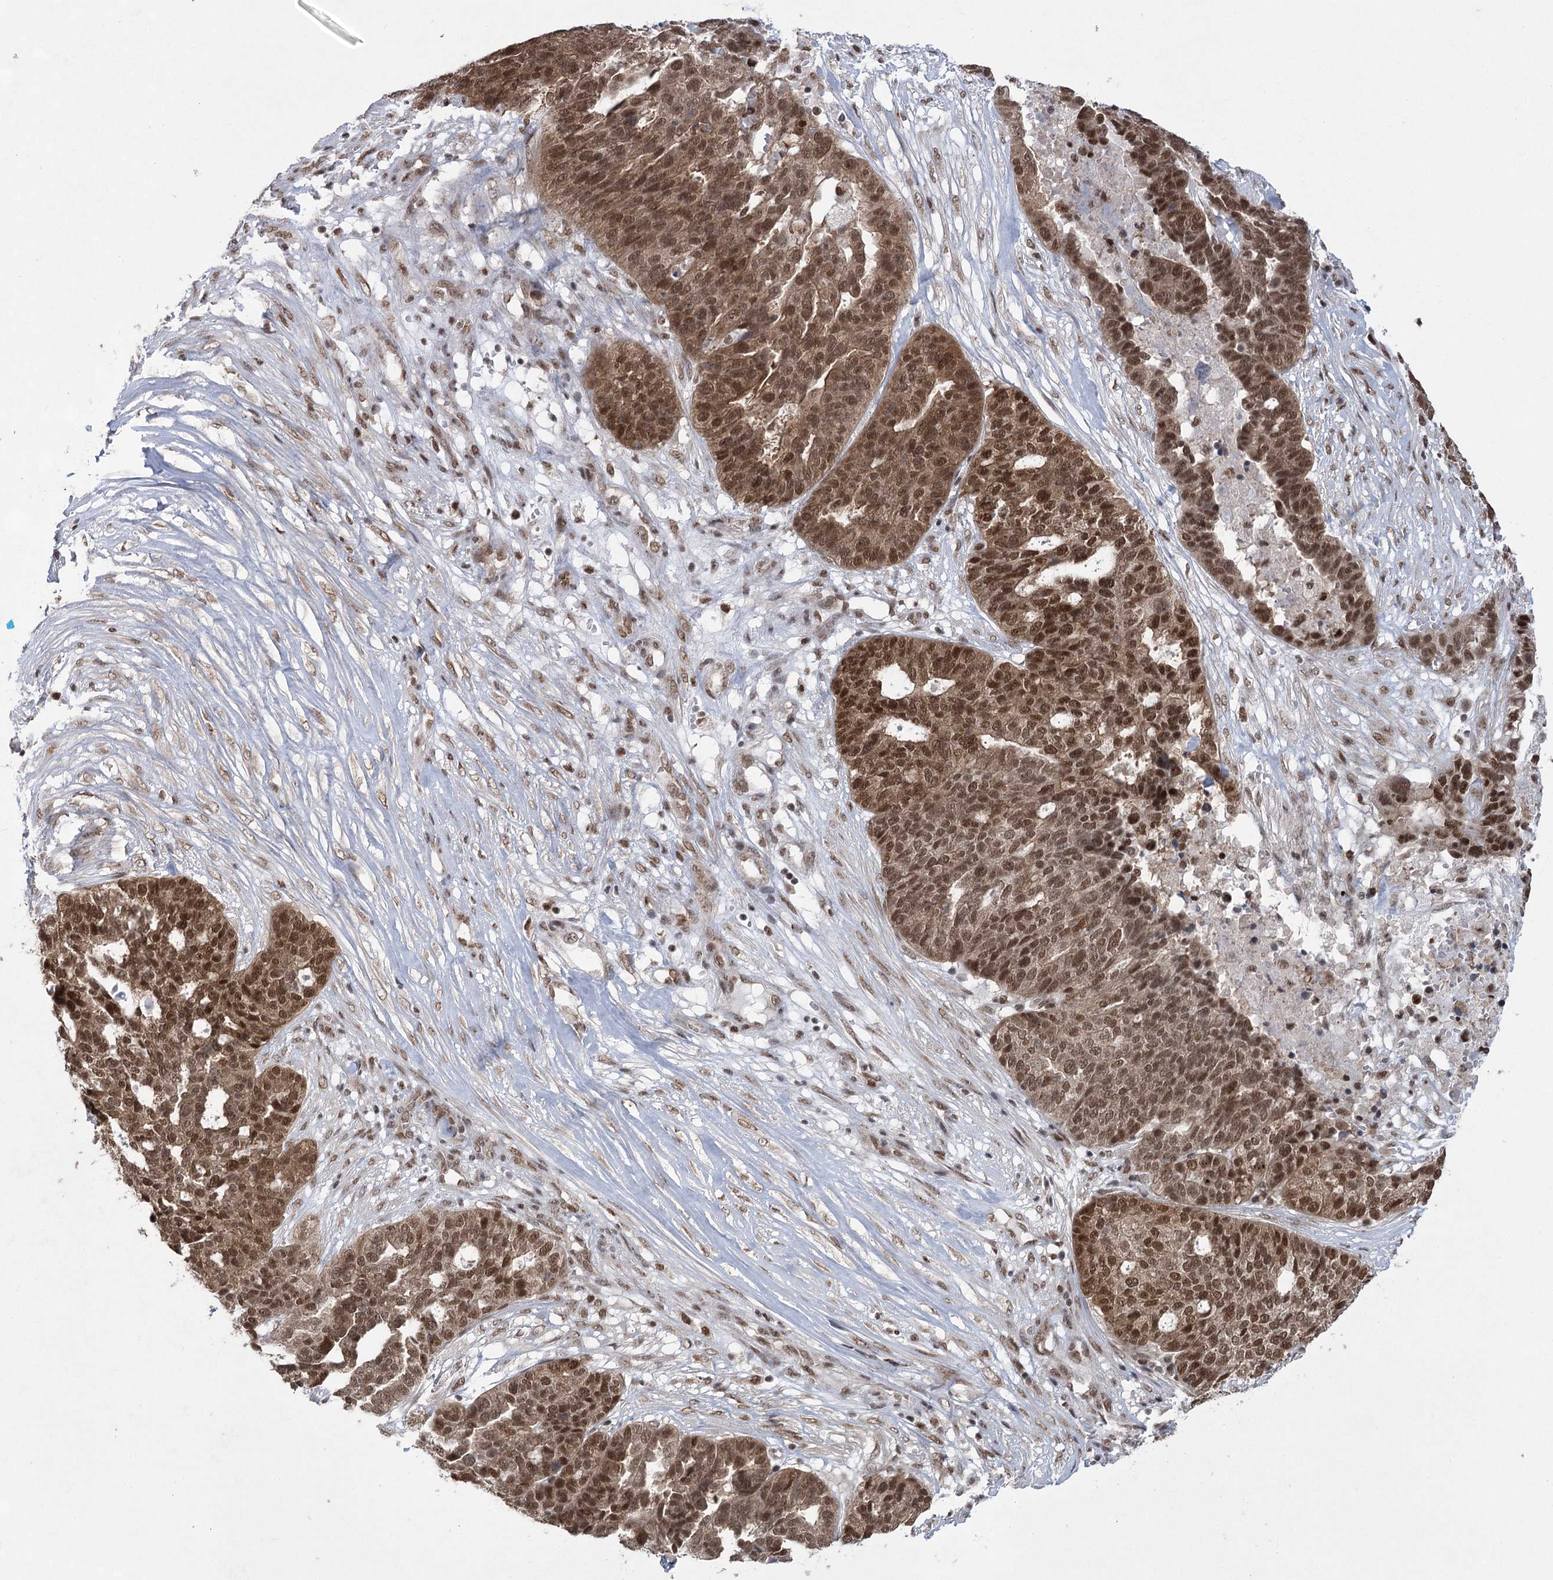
{"staining": {"intensity": "moderate", "quantity": ">75%", "location": "cytoplasmic/membranous,nuclear"}, "tissue": "ovarian cancer", "cell_type": "Tumor cells", "image_type": "cancer", "snomed": [{"axis": "morphology", "description": "Cystadenocarcinoma, serous, NOS"}, {"axis": "topography", "description": "Ovary"}], "caption": "A micrograph of ovarian cancer stained for a protein shows moderate cytoplasmic/membranous and nuclear brown staining in tumor cells. The staining is performed using DAB (3,3'-diaminobenzidine) brown chromogen to label protein expression. The nuclei are counter-stained blue using hematoxylin.", "gene": "ZCCHC8", "patient": {"sex": "female", "age": 59}}